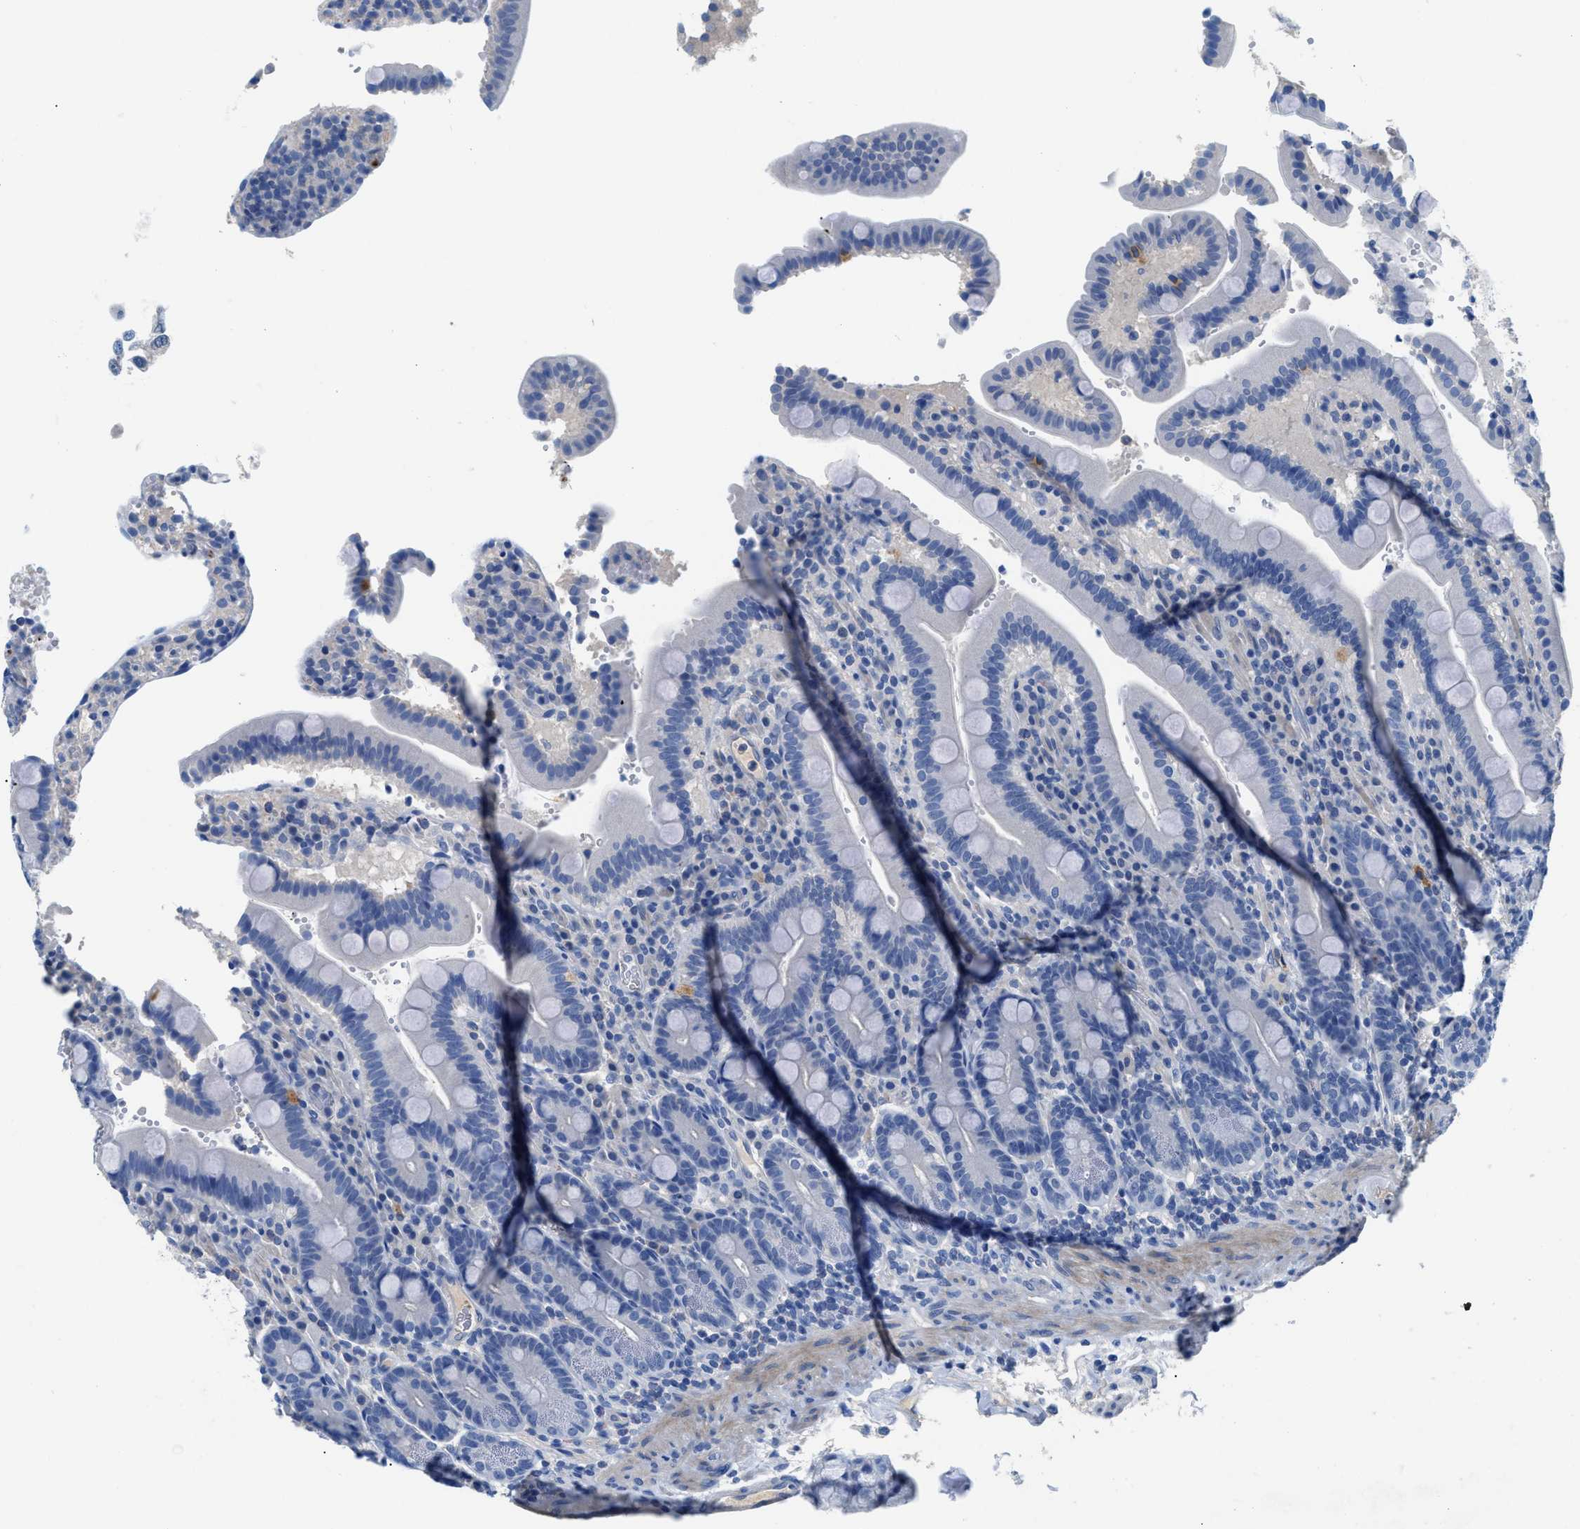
{"staining": {"intensity": "negative", "quantity": "none", "location": "none"}, "tissue": "duodenum", "cell_type": "Glandular cells", "image_type": "normal", "snomed": [{"axis": "morphology", "description": "Normal tissue, NOS"}, {"axis": "topography", "description": "Small intestine, NOS"}], "caption": "This is an immunohistochemistry (IHC) micrograph of unremarkable human duodenum. There is no positivity in glandular cells.", "gene": "SLC10A6", "patient": {"sex": "female", "age": 71}}